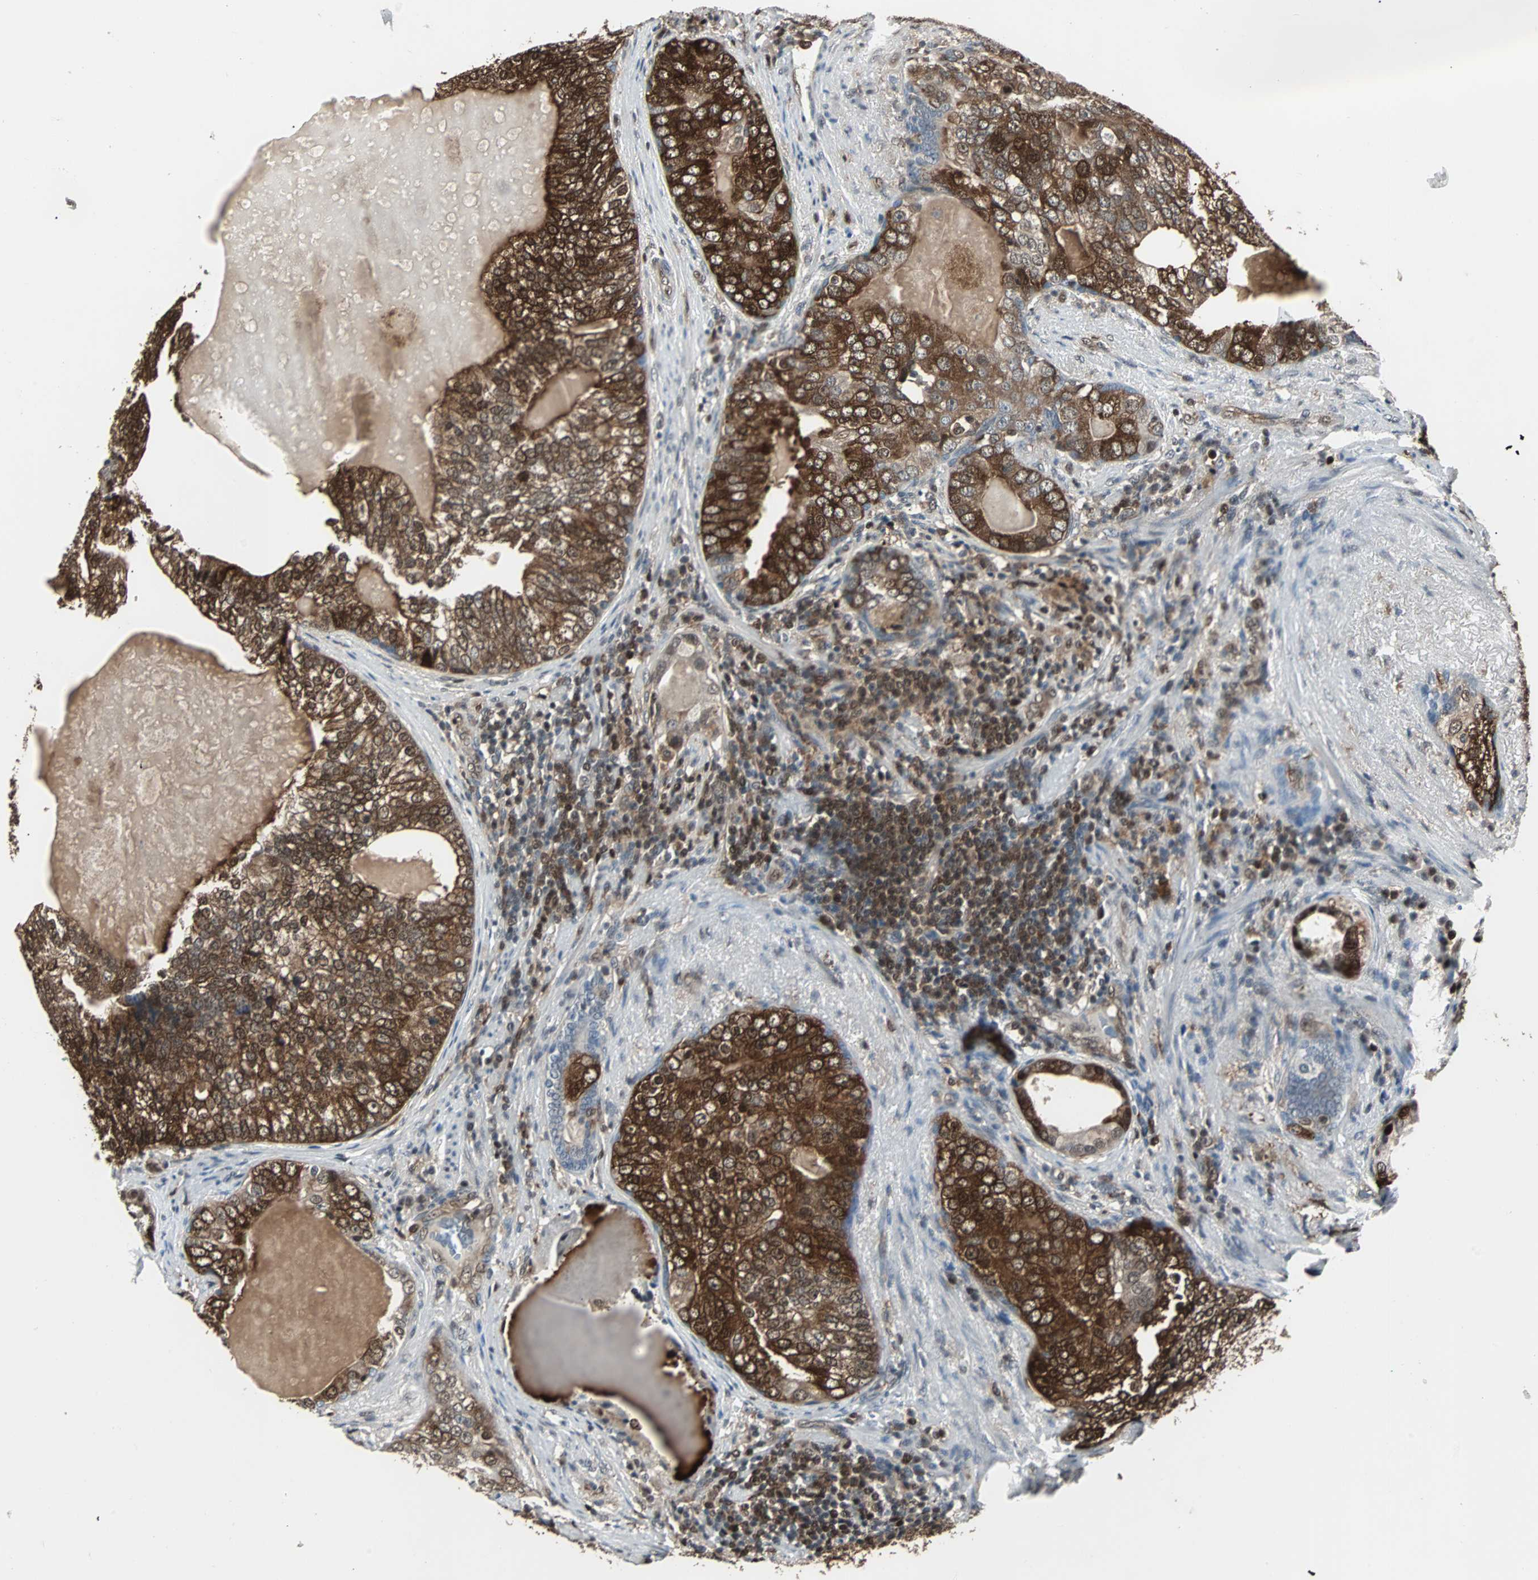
{"staining": {"intensity": "strong", "quantity": ">75%", "location": "cytoplasmic/membranous"}, "tissue": "prostate cancer", "cell_type": "Tumor cells", "image_type": "cancer", "snomed": [{"axis": "morphology", "description": "Adenocarcinoma, High grade"}, {"axis": "topography", "description": "Prostate"}], "caption": "About >75% of tumor cells in adenocarcinoma (high-grade) (prostate) show strong cytoplasmic/membranous protein expression as visualized by brown immunohistochemical staining.", "gene": "ACLY", "patient": {"sex": "male", "age": 66}}